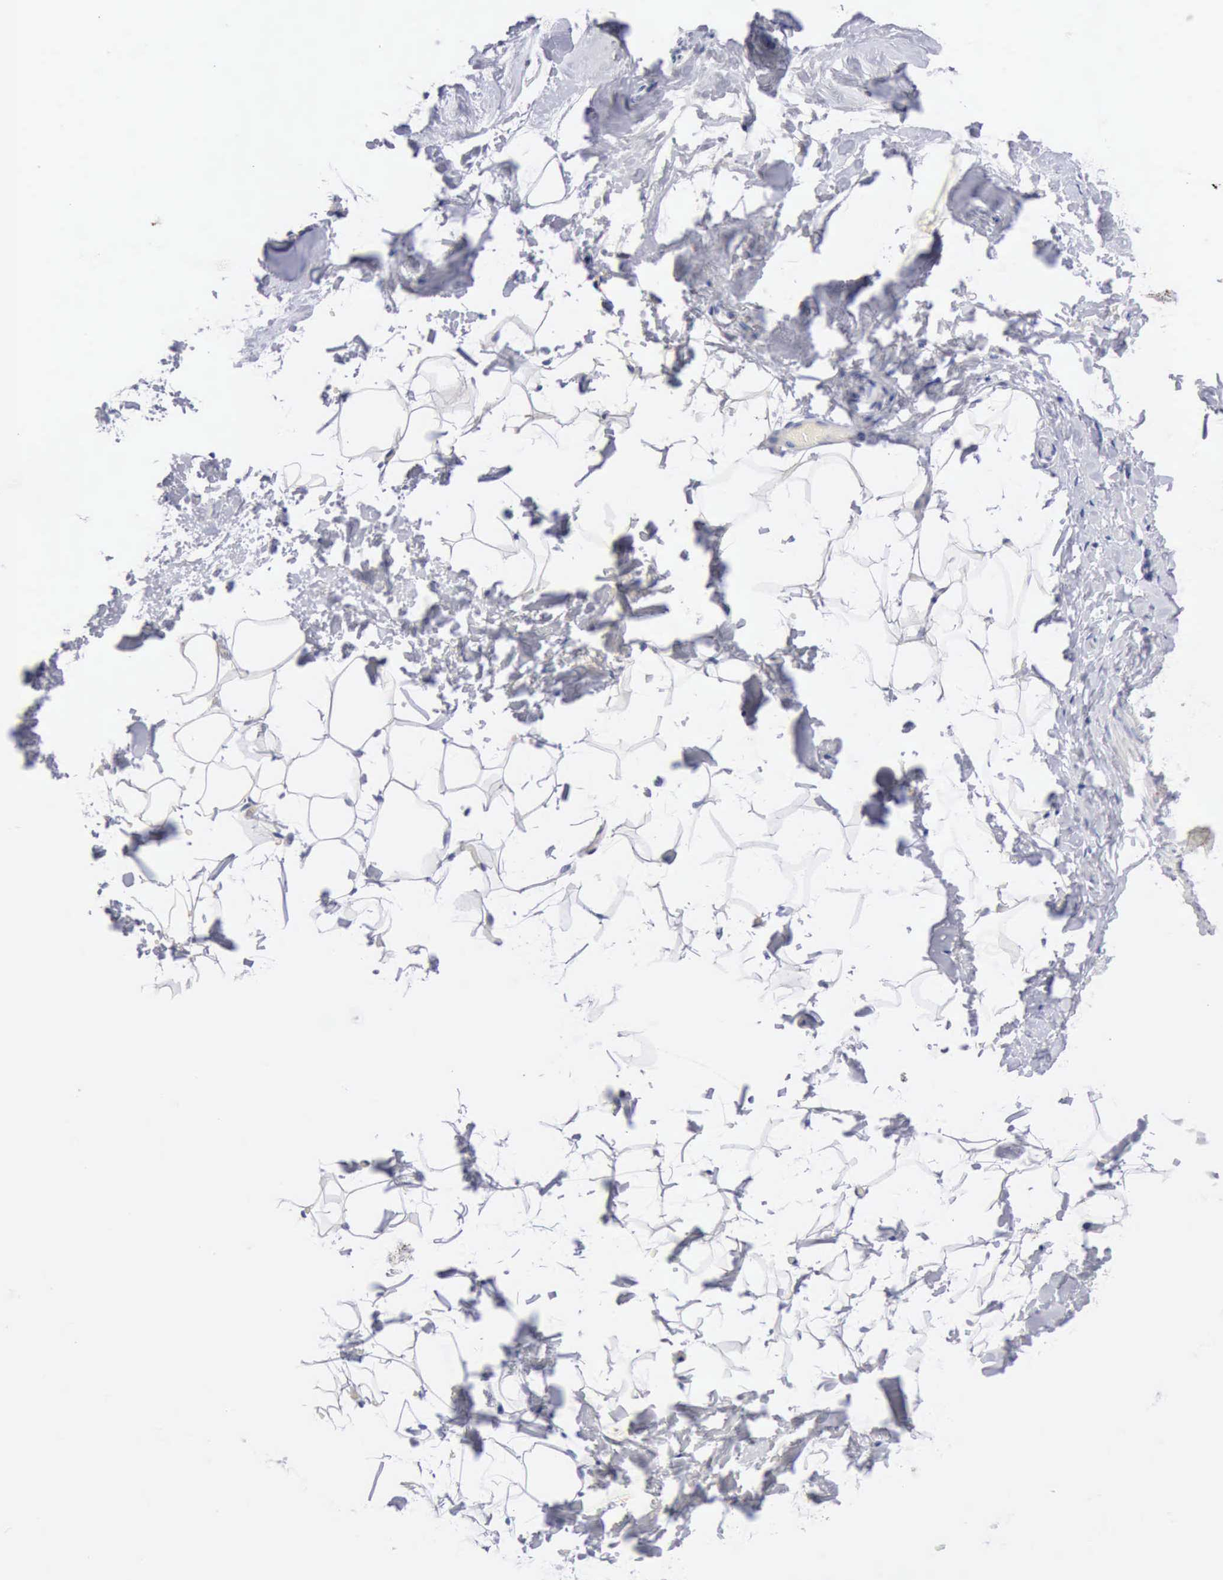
{"staining": {"intensity": "negative", "quantity": "none", "location": "none"}, "tissue": "adipose tissue", "cell_type": "Adipocytes", "image_type": "normal", "snomed": [{"axis": "morphology", "description": "Normal tissue, NOS"}, {"axis": "morphology", "description": "Fibrosis, NOS"}, {"axis": "topography", "description": "Breast"}], "caption": "DAB (3,3'-diaminobenzidine) immunohistochemical staining of normal adipose tissue demonstrates no significant staining in adipocytes. (Stains: DAB immunohistochemistry (IHC) with hematoxylin counter stain, Microscopy: brightfield microscopy at high magnification).", "gene": "GZMB", "patient": {"sex": "female", "age": 24}}